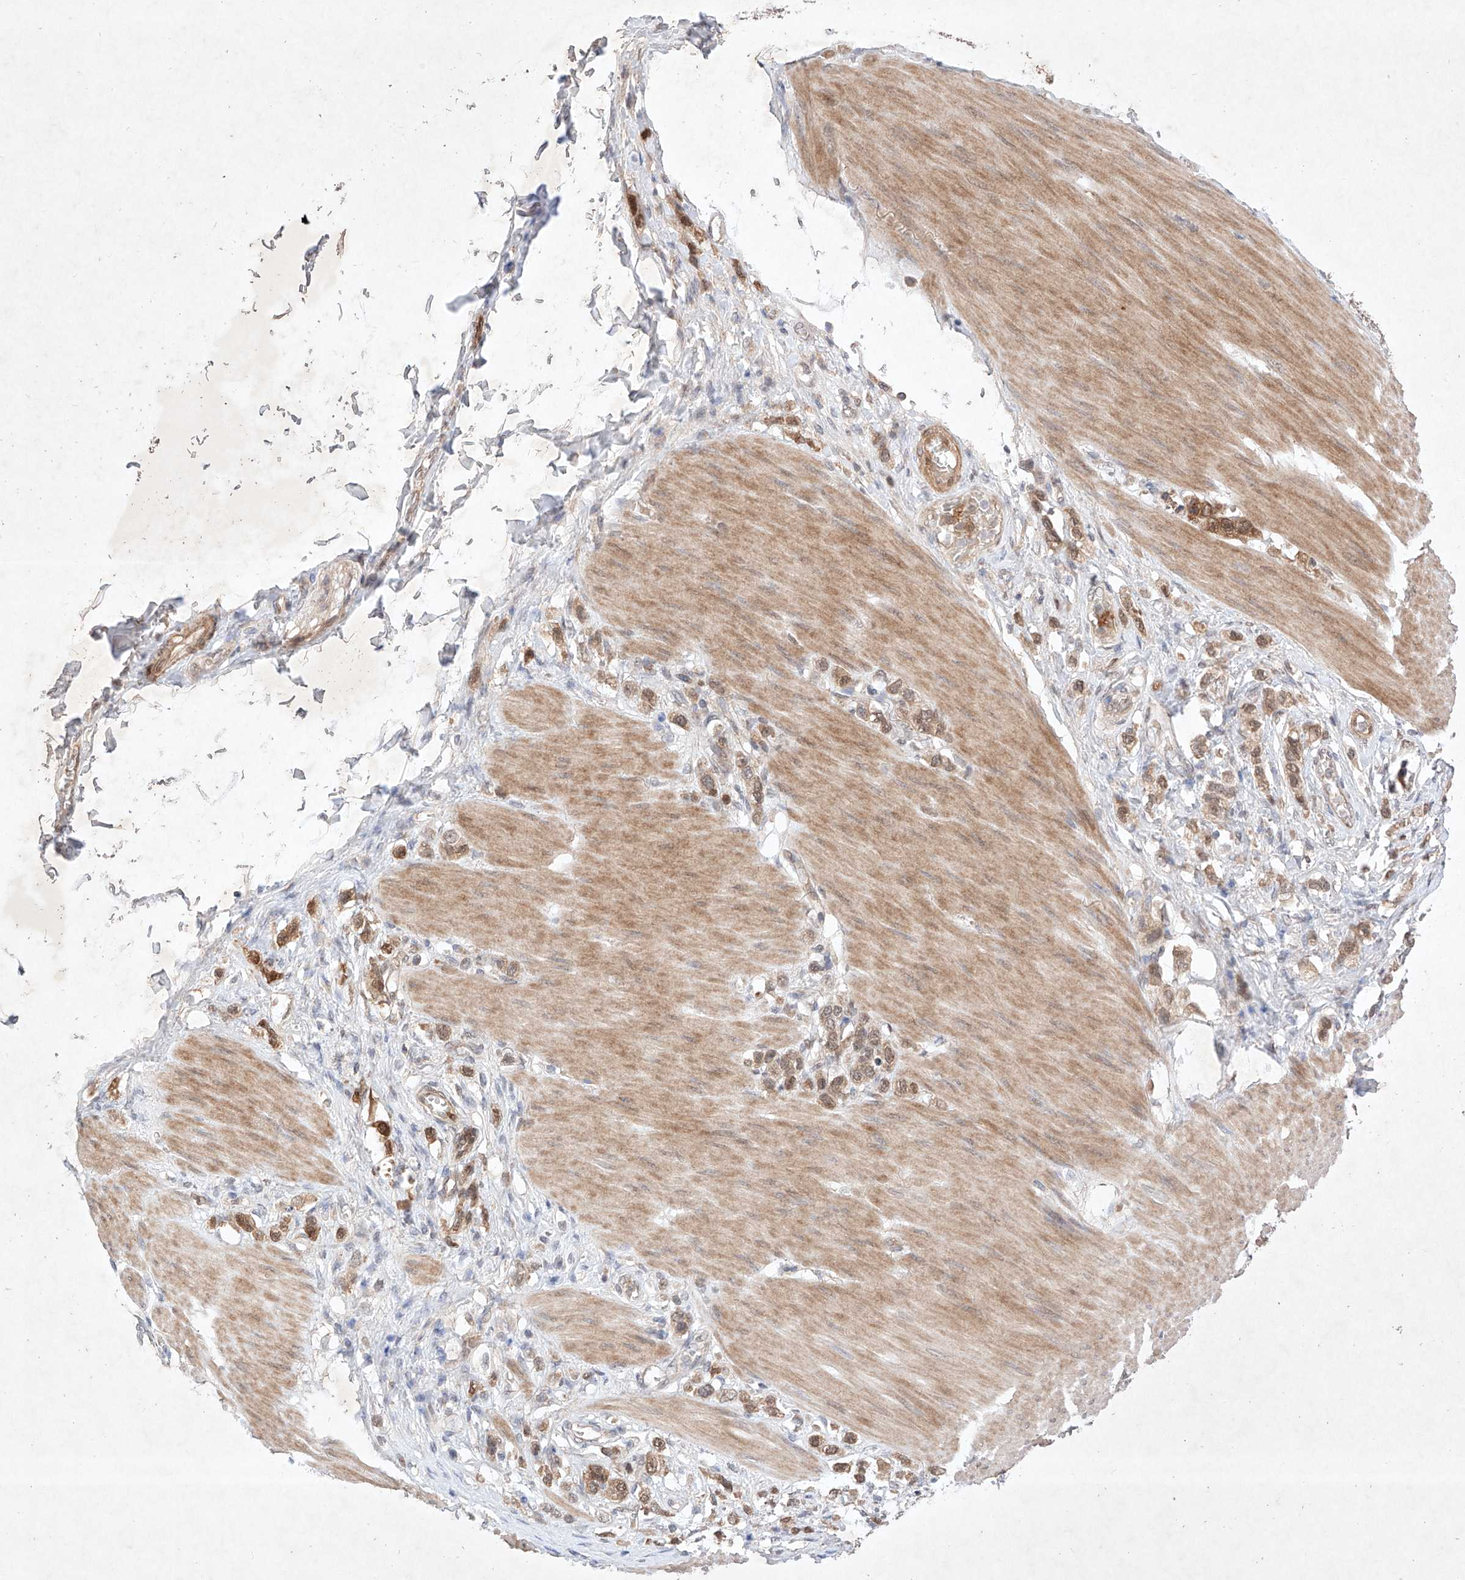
{"staining": {"intensity": "moderate", "quantity": ">75%", "location": "cytoplasmic/membranous,nuclear"}, "tissue": "stomach cancer", "cell_type": "Tumor cells", "image_type": "cancer", "snomed": [{"axis": "morphology", "description": "Adenocarcinoma, NOS"}, {"axis": "topography", "description": "Stomach"}], "caption": "Moderate cytoplasmic/membranous and nuclear positivity for a protein is appreciated in approximately >75% of tumor cells of stomach adenocarcinoma using IHC.", "gene": "ZNF124", "patient": {"sex": "female", "age": 65}}